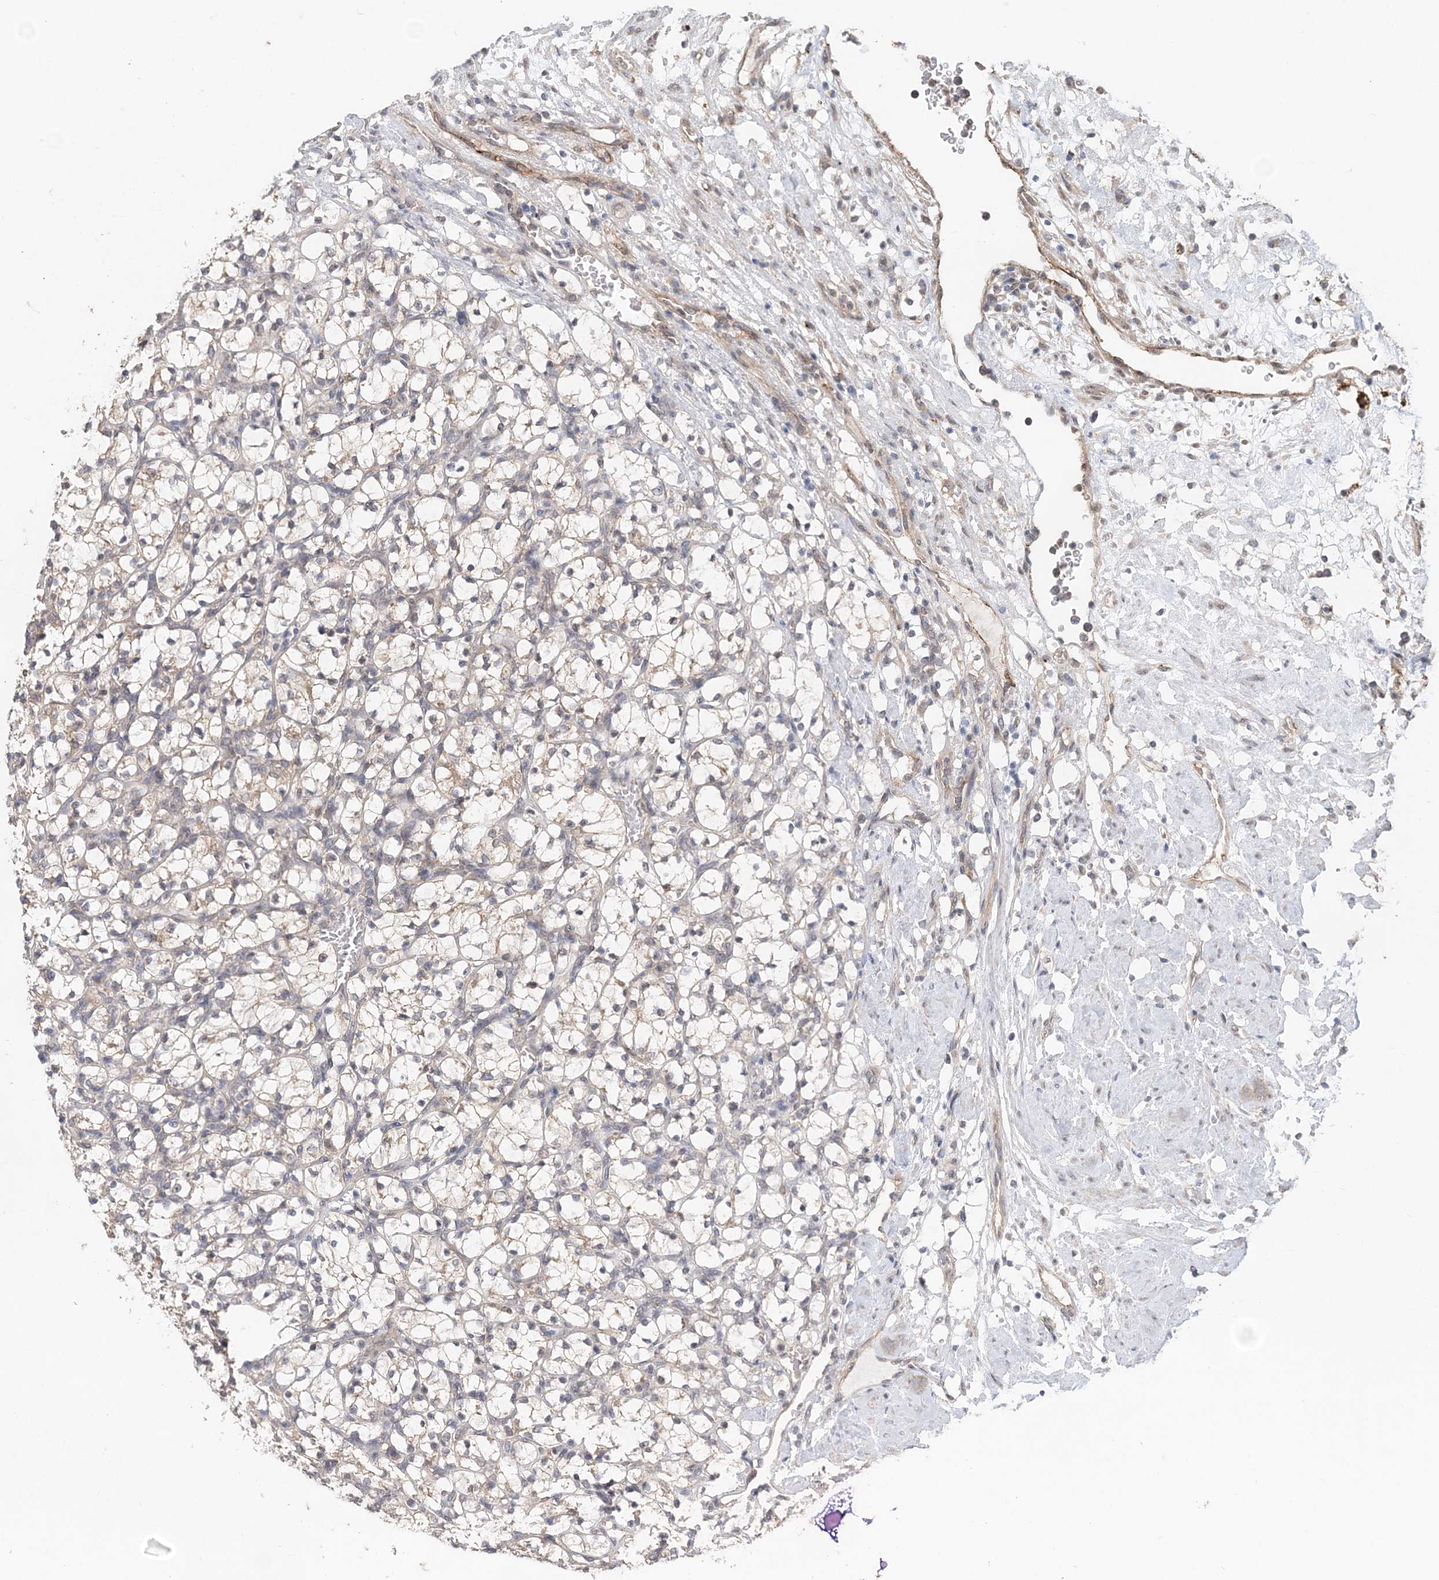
{"staining": {"intensity": "weak", "quantity": "25%-75%", "location": "cytoplasmic/membranous"}, "tissue": "renal cancer", "cell_type": "Tumor cells", "image_type": "cancer", "snomed": [{"axis": "morphology", "description": "Adenocarcinoma, NOS"}, {"axis": "topography", "description": "Kidney"}], "caption": "This is an image of IHC staining of renal adenocarcinoma, which shows weak staining in the cytoplasmic/membranous of tumor cells.", "gene": "FBXO38", "patient": {"sex": "female", "age": 69}}